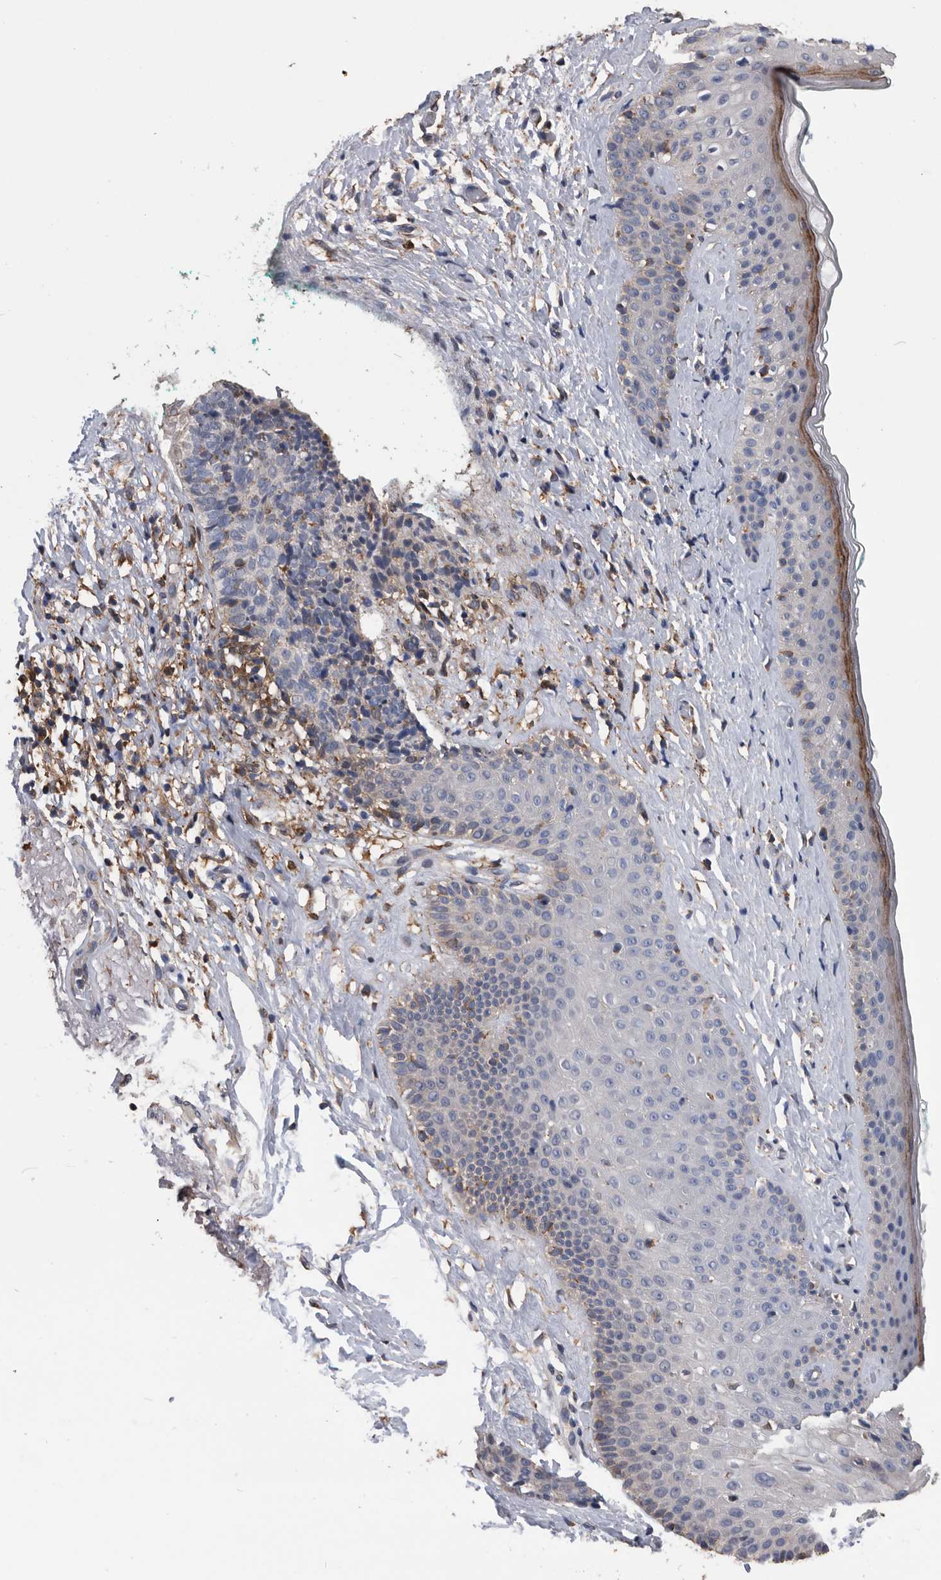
{"staining": {"intensity": "negative", "quantity": "none", "location": "none"}, "tissue": "skin cancer", "cell_type": "Tumor cells", "image_type": "cancer", "snomed": [{"axis": "morphology", "description": "Basal cell carcinoma"}, {"axis": "topography", "description": "Skin"}], "caption": "Tumor cells show no significant protein positivity in basal cell carcinoma (skin). Brightfield microscopy of immunohistochemistry stained with DAB (brown) and hematoxylin (blue), captured at high magnification.", "gene": "NRBP1", "patient": {"sex": "female", "age": 84}}